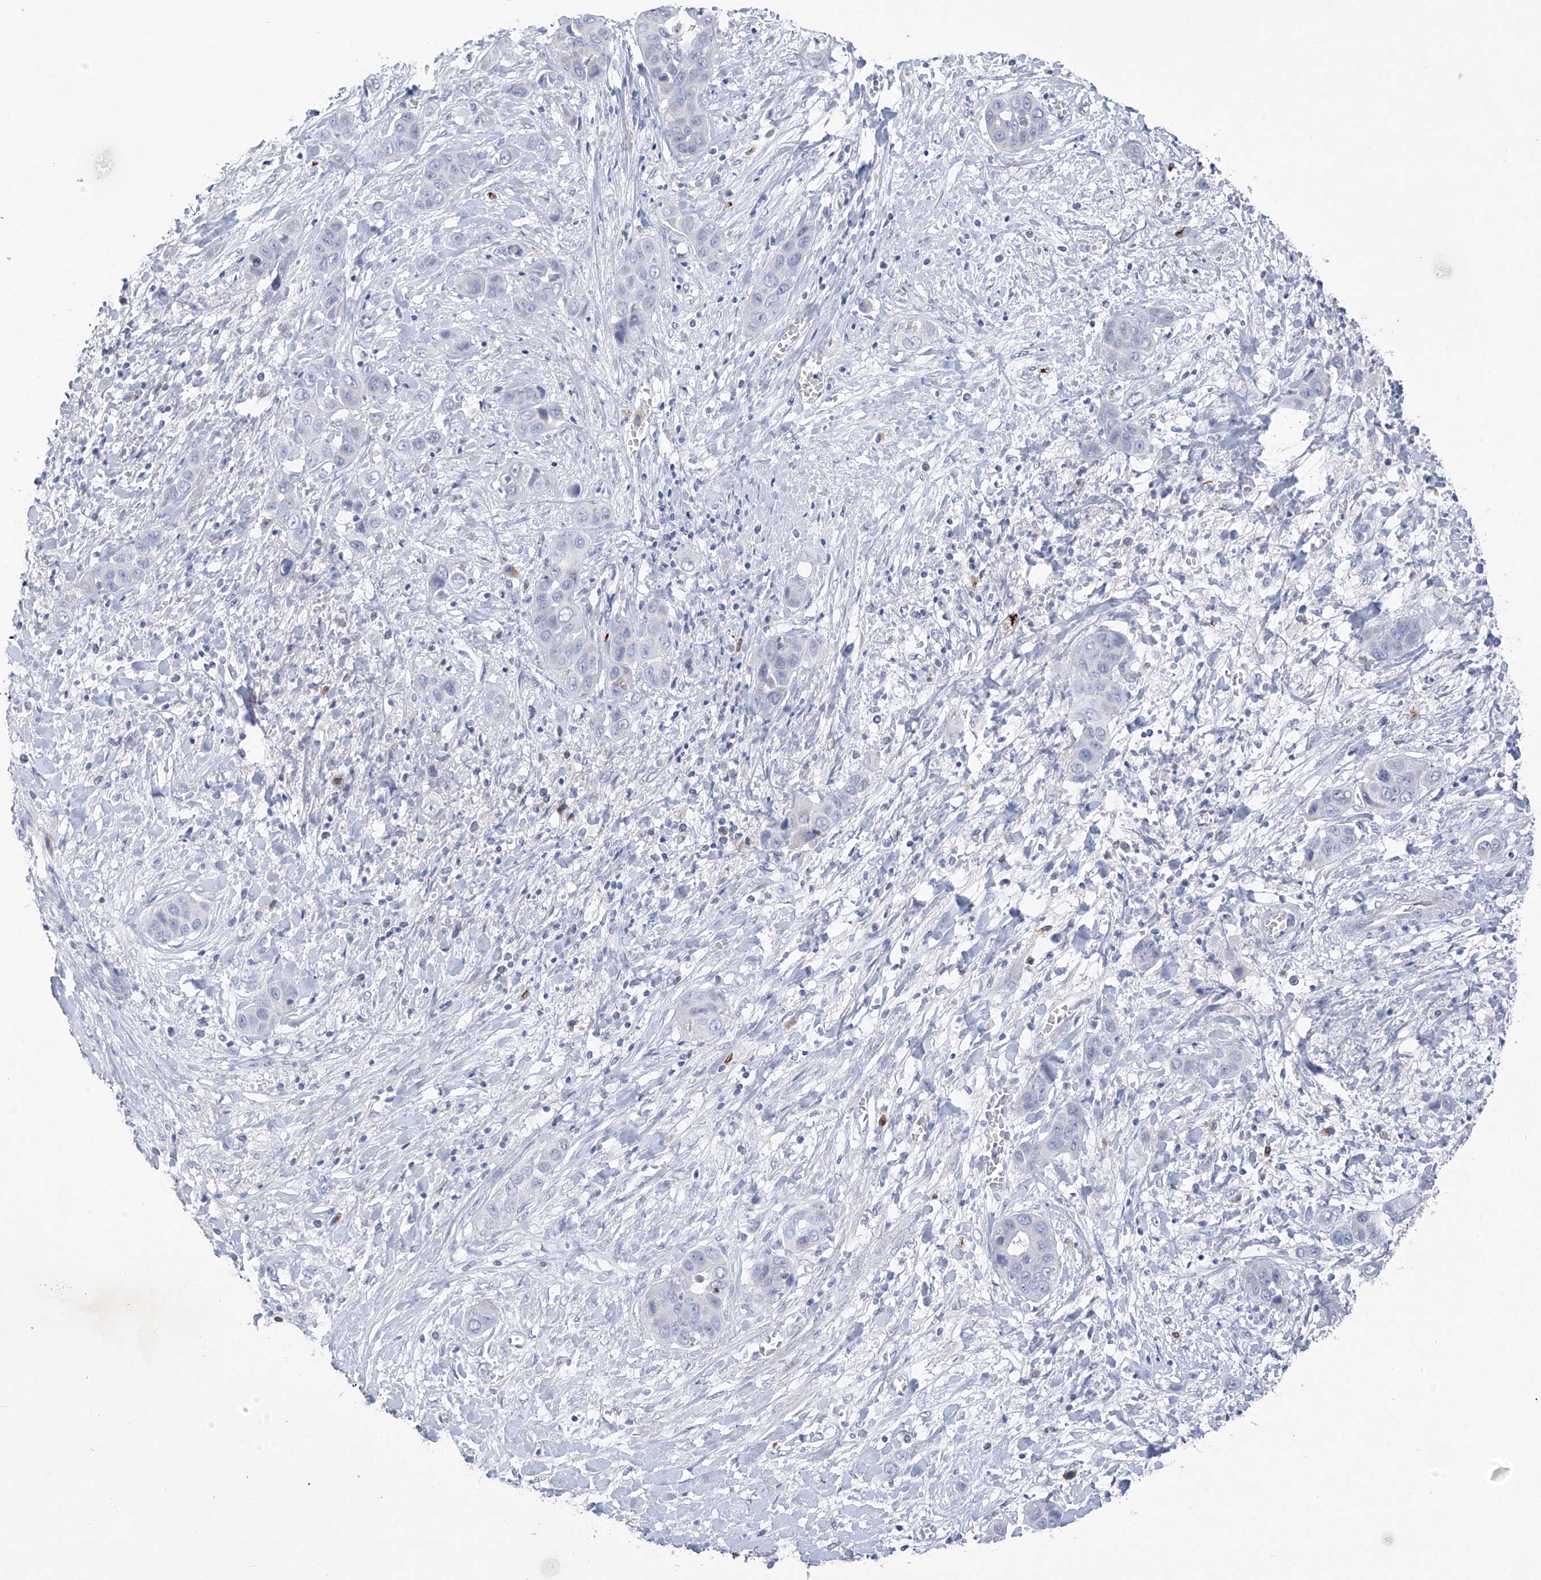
{"staining": {"intensity": "negative", "quantity": "none", "location": "none"}, "tissue": "liver cancer", "cell_type": "Tumor cells", "image_type": "cancer", "snomed": [{"axis": "morphology", "description": "Cholangiocarcinoma"}, {"axis": "topography", "description": "Liver"}], "caption": "An immunohistochemistry photomicrograph of liver cancer (cholangiocarcinoma) is shown. There is no staining in tumor cells of liver cancer (cholangiocarcinoma). (Brightfield microscopy of DAB (3,3'-diaminobenzidine) immunohistochemistry at high magnification).", "gene": "SLCO4A1", "patient": {"sex": "female", "age": 52}}